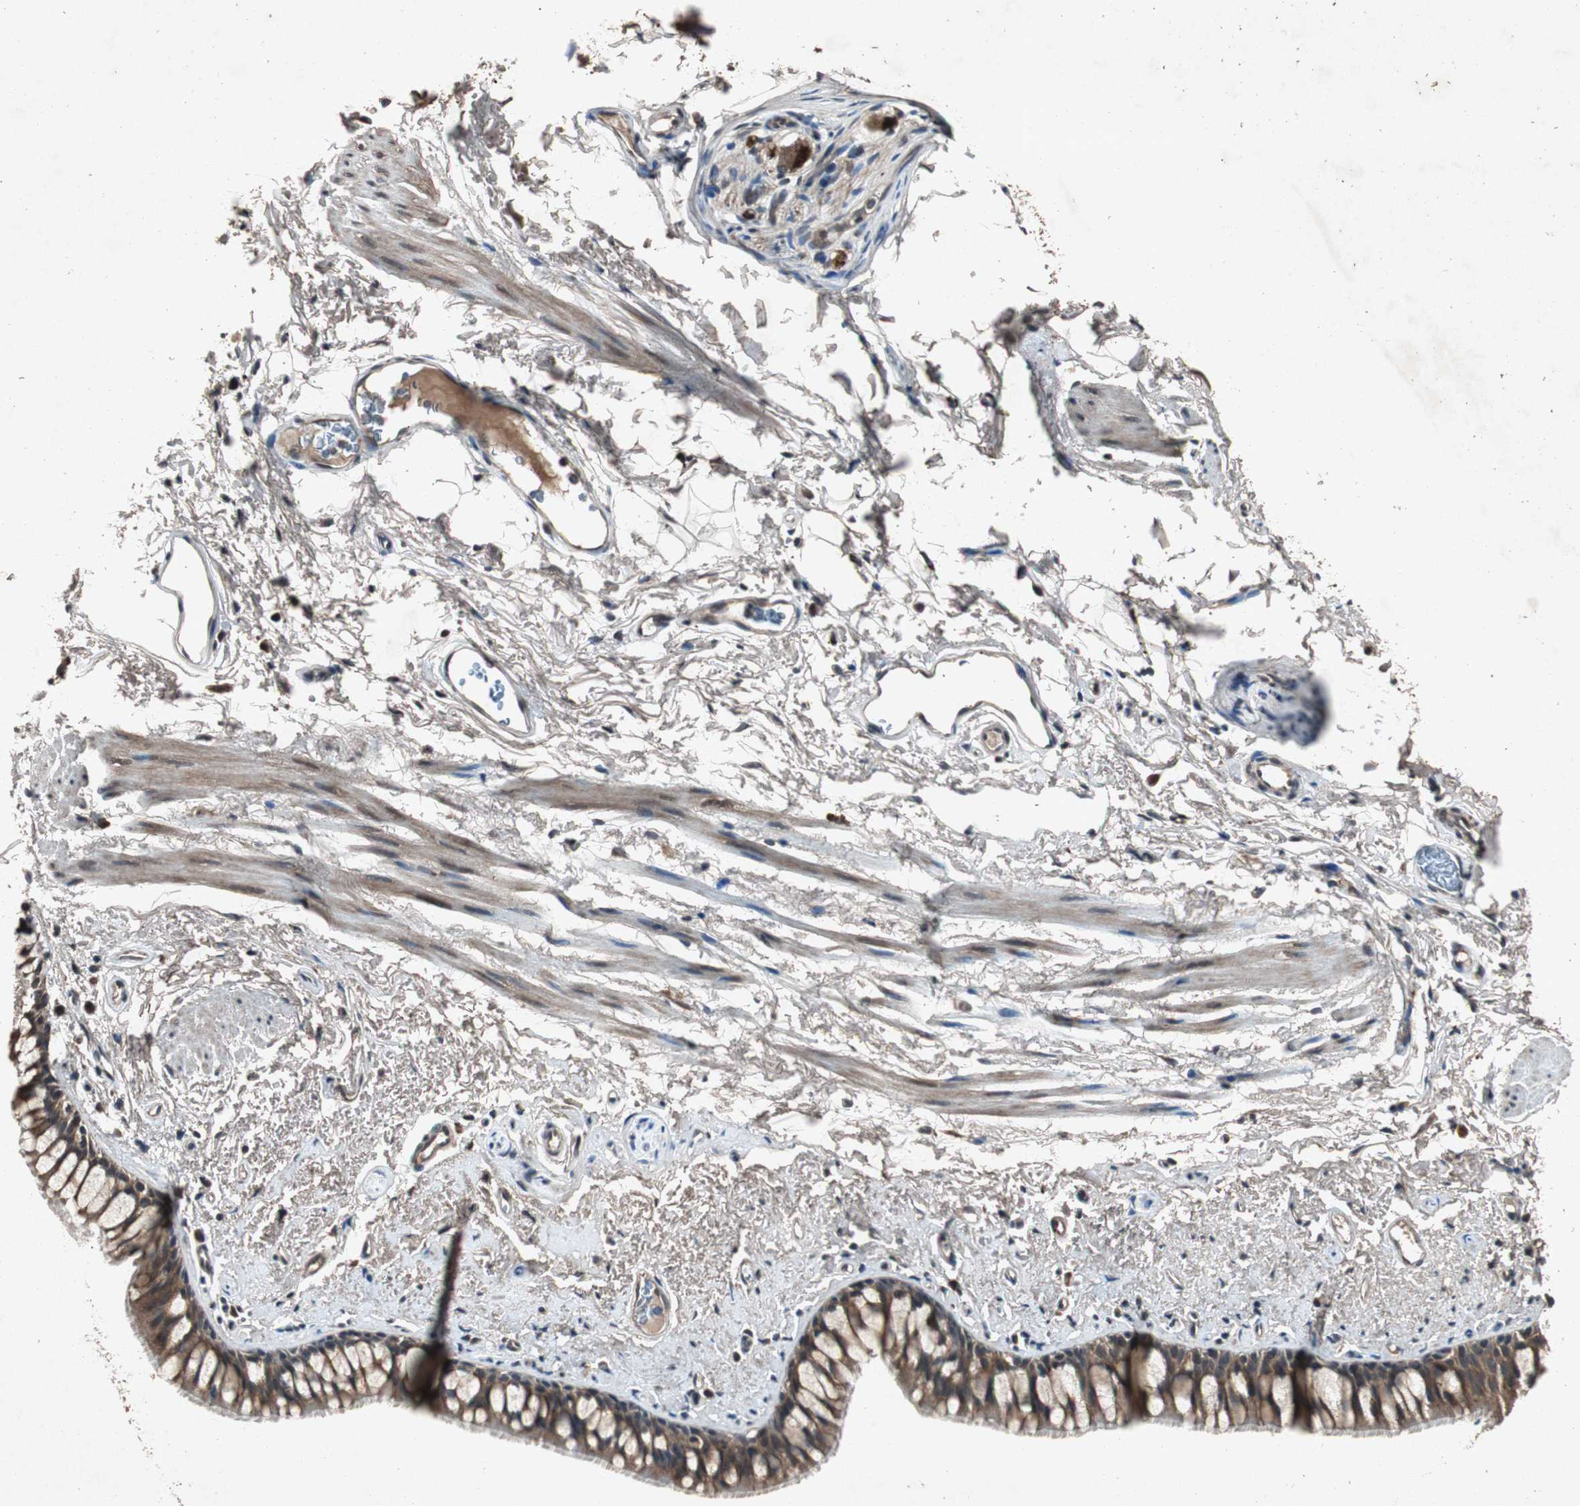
{"staining": {"intensity": "strong", "quantity": ">75%", "location": "cytoplasmic/membranous"}, "tissue": "bronchus", "cell_type": "Respiratory epithelial cells", "image_type": "normal", "snomed": [{"axis": "morphology", "description": "Normal tissue, NOS"}, {"axis": "topography", "description": "Bronchus"}], "caption": "A brown stain highlights strong cytoplasmic/membranous staining of a protein in respiratory epithelial cells of normal bronchus.", "gene": "SLIT2", "patient": {"sex": "female", "age": 73}}